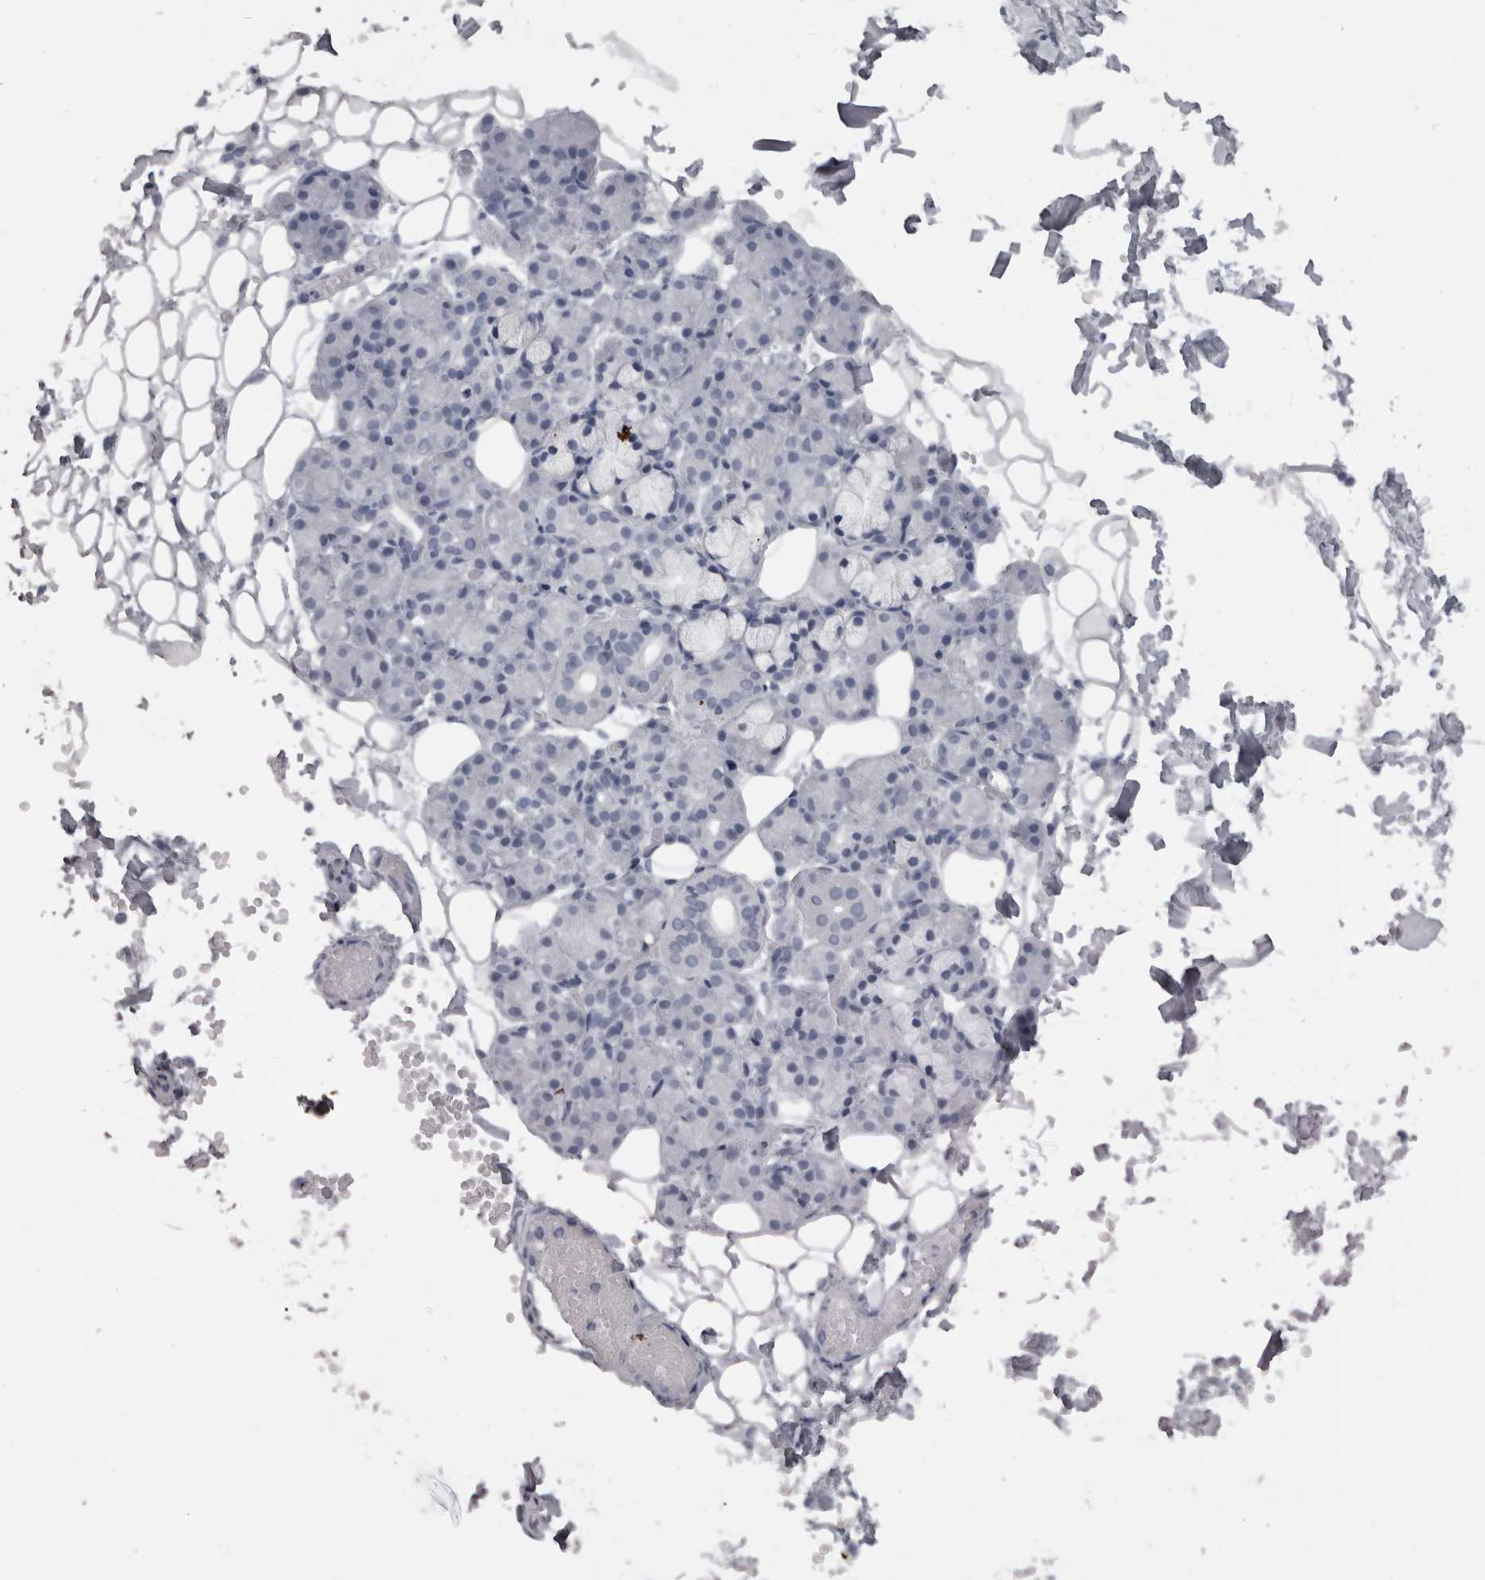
{"staining": {"intensity": "negative", "quantity": "none", "location": "none"}, "tissue": "salivary gland", "cell_type": "Glandular cells", "image_type": "normal", "snomed": [{"axis": "morphology", "description": "Normal tissue, NOS"}, {"axis": "topography", "description": "Salivary gland"}], "caption": "This is a image of IHC staining of normal salivary gland, which shows no expression in glandular cells.", "gene": "CAMK2D", "patient": {"sex": "male", "age": 63}}